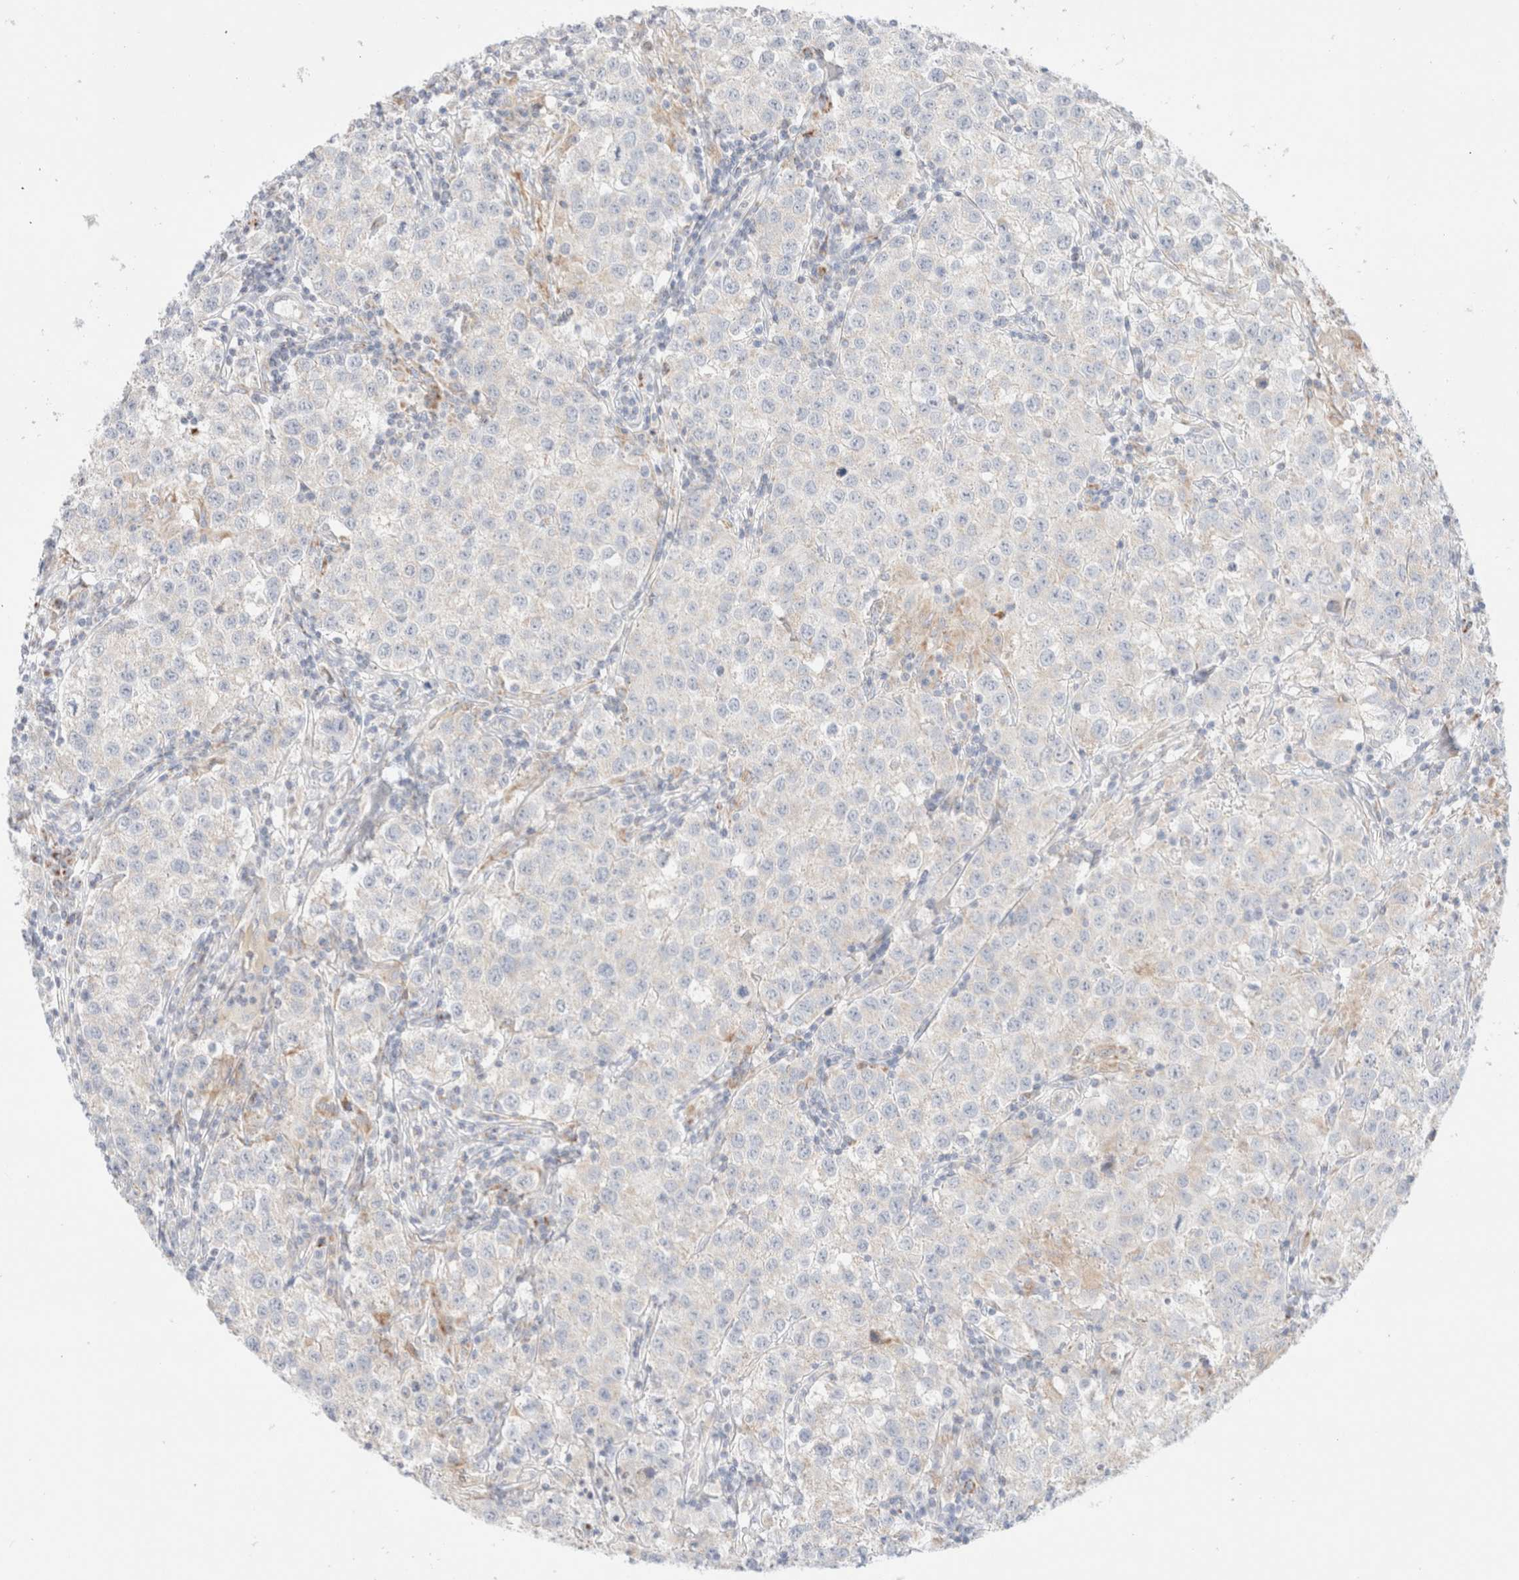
{"staining": {"intensity": "negative", "quantity": "none", "location": "none"}, "tissue": "testis cancer", "cell_type": "Tumor cells", "image_type": "cancer", "snomed": [{"axis": "morphology", "description": "Seminoma, NOS"}, {"axis": "morphology", "description": "Carcinoma, Embryonal, NOS"}, {"axis": "topography", "description": "Testis"}], "caption": "Testis cancer (seminoma) was stained to show a protein in brown. There is no significant staining in tumor cells.", "gene": "ATP6V1C1", "patient": {"sex": "male", "age": 43}}